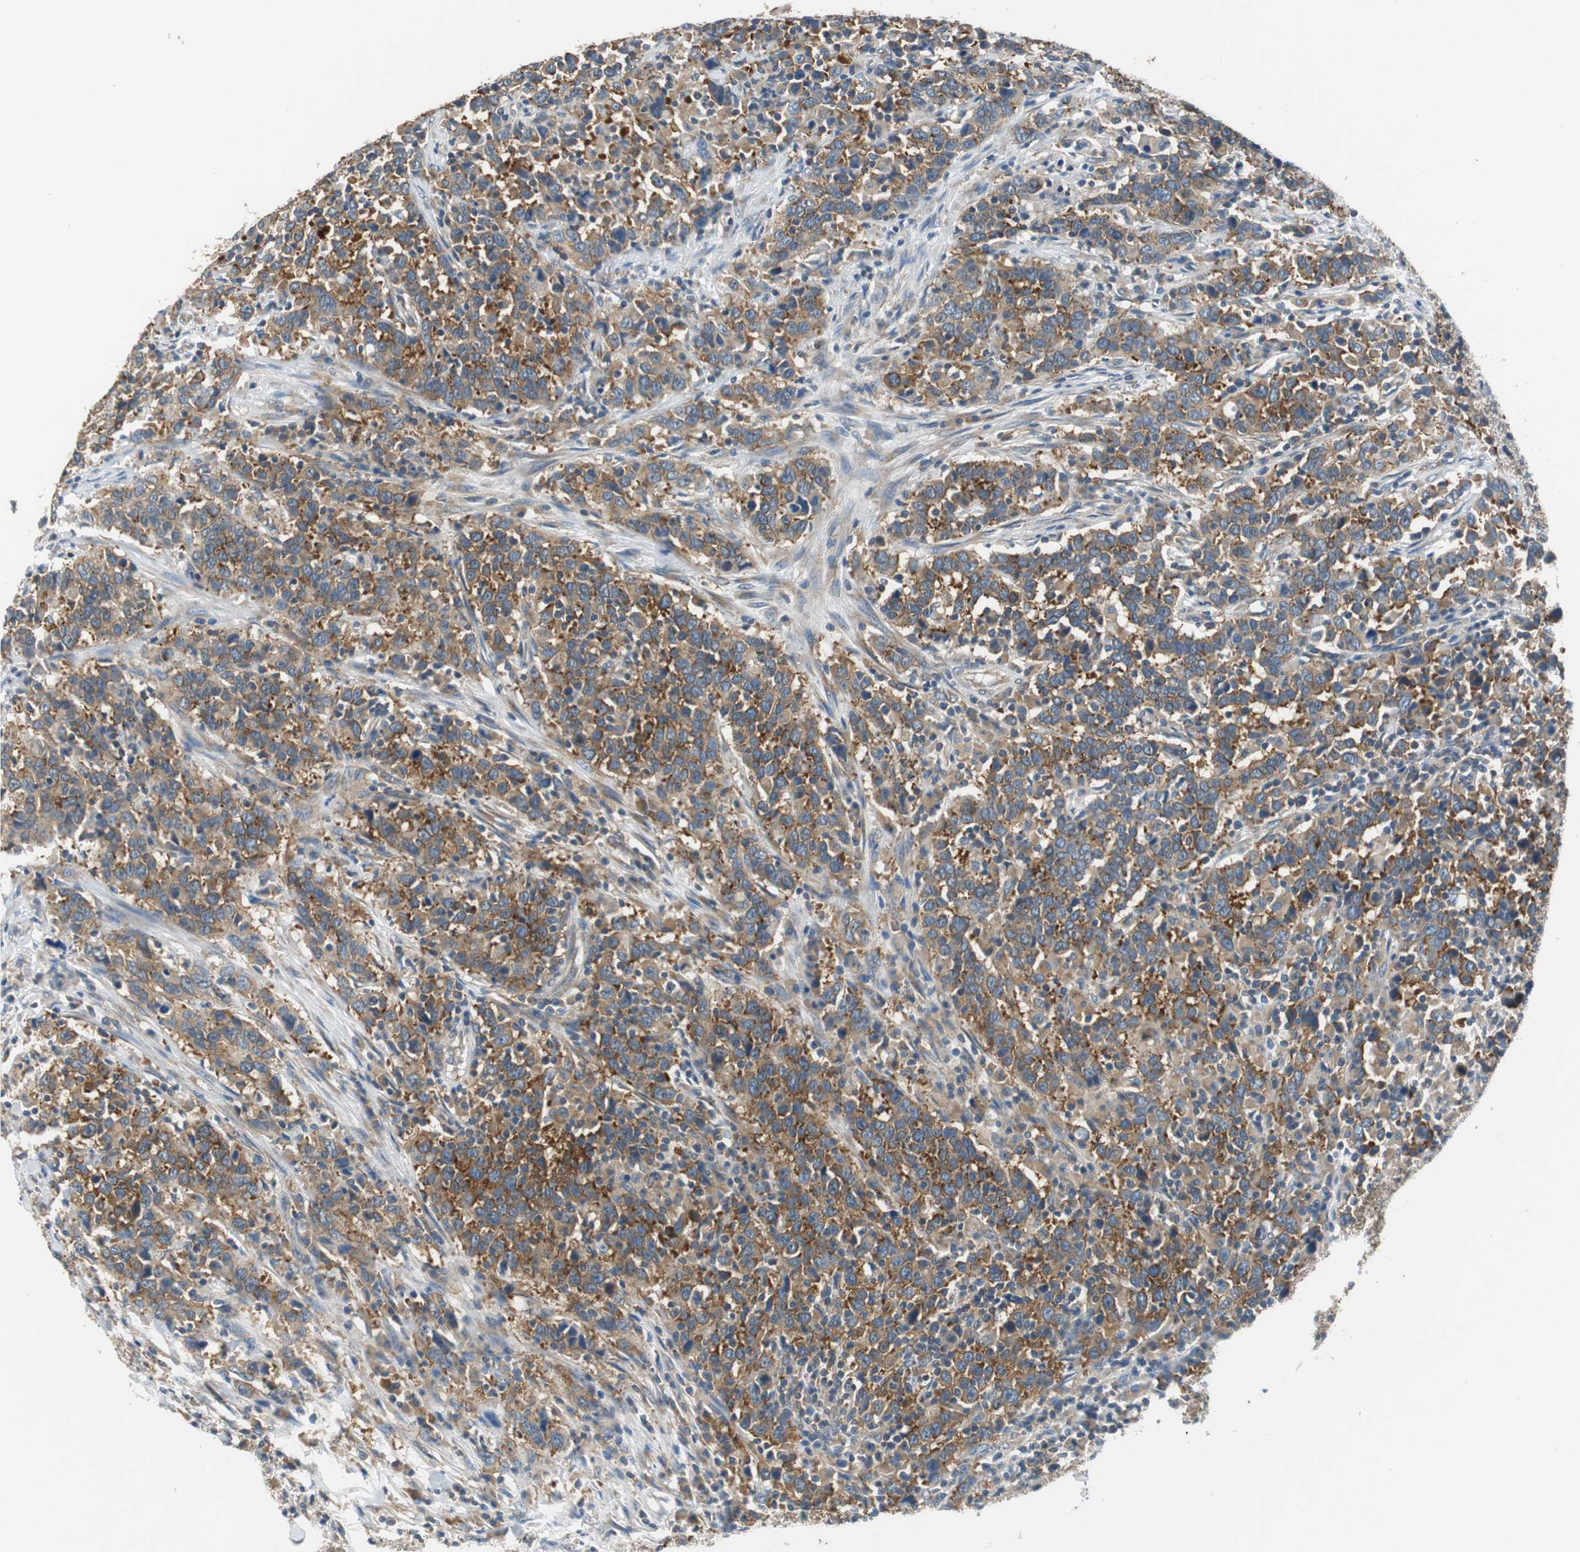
{"staining": {"intensity": "moderate", "quantity": ">75%", "location": "cytoplasmic/membranous"}, "tissue": "urothelial cancer", "cell_type": "Tumor cells", "image_type": "cancer", "snomed": [{"axis": "morphology", "description": "Urothelial carcinoma, High grade"}, {"axis": "topography", "description": "Urinary bladder"}], "caption": "Moderate cytoplasmic/membranous positivity is identified in about >75% of tumor cells in high-grade urothelial carcinoma. (Stains: DAB (3,3'-diaminobenzidine) in brown, nuclei in blue, Microscopy: brightfield microscopy at high magnification).", "gene": "CNOT3", "patient": {"sex": "male", "age": 61}}